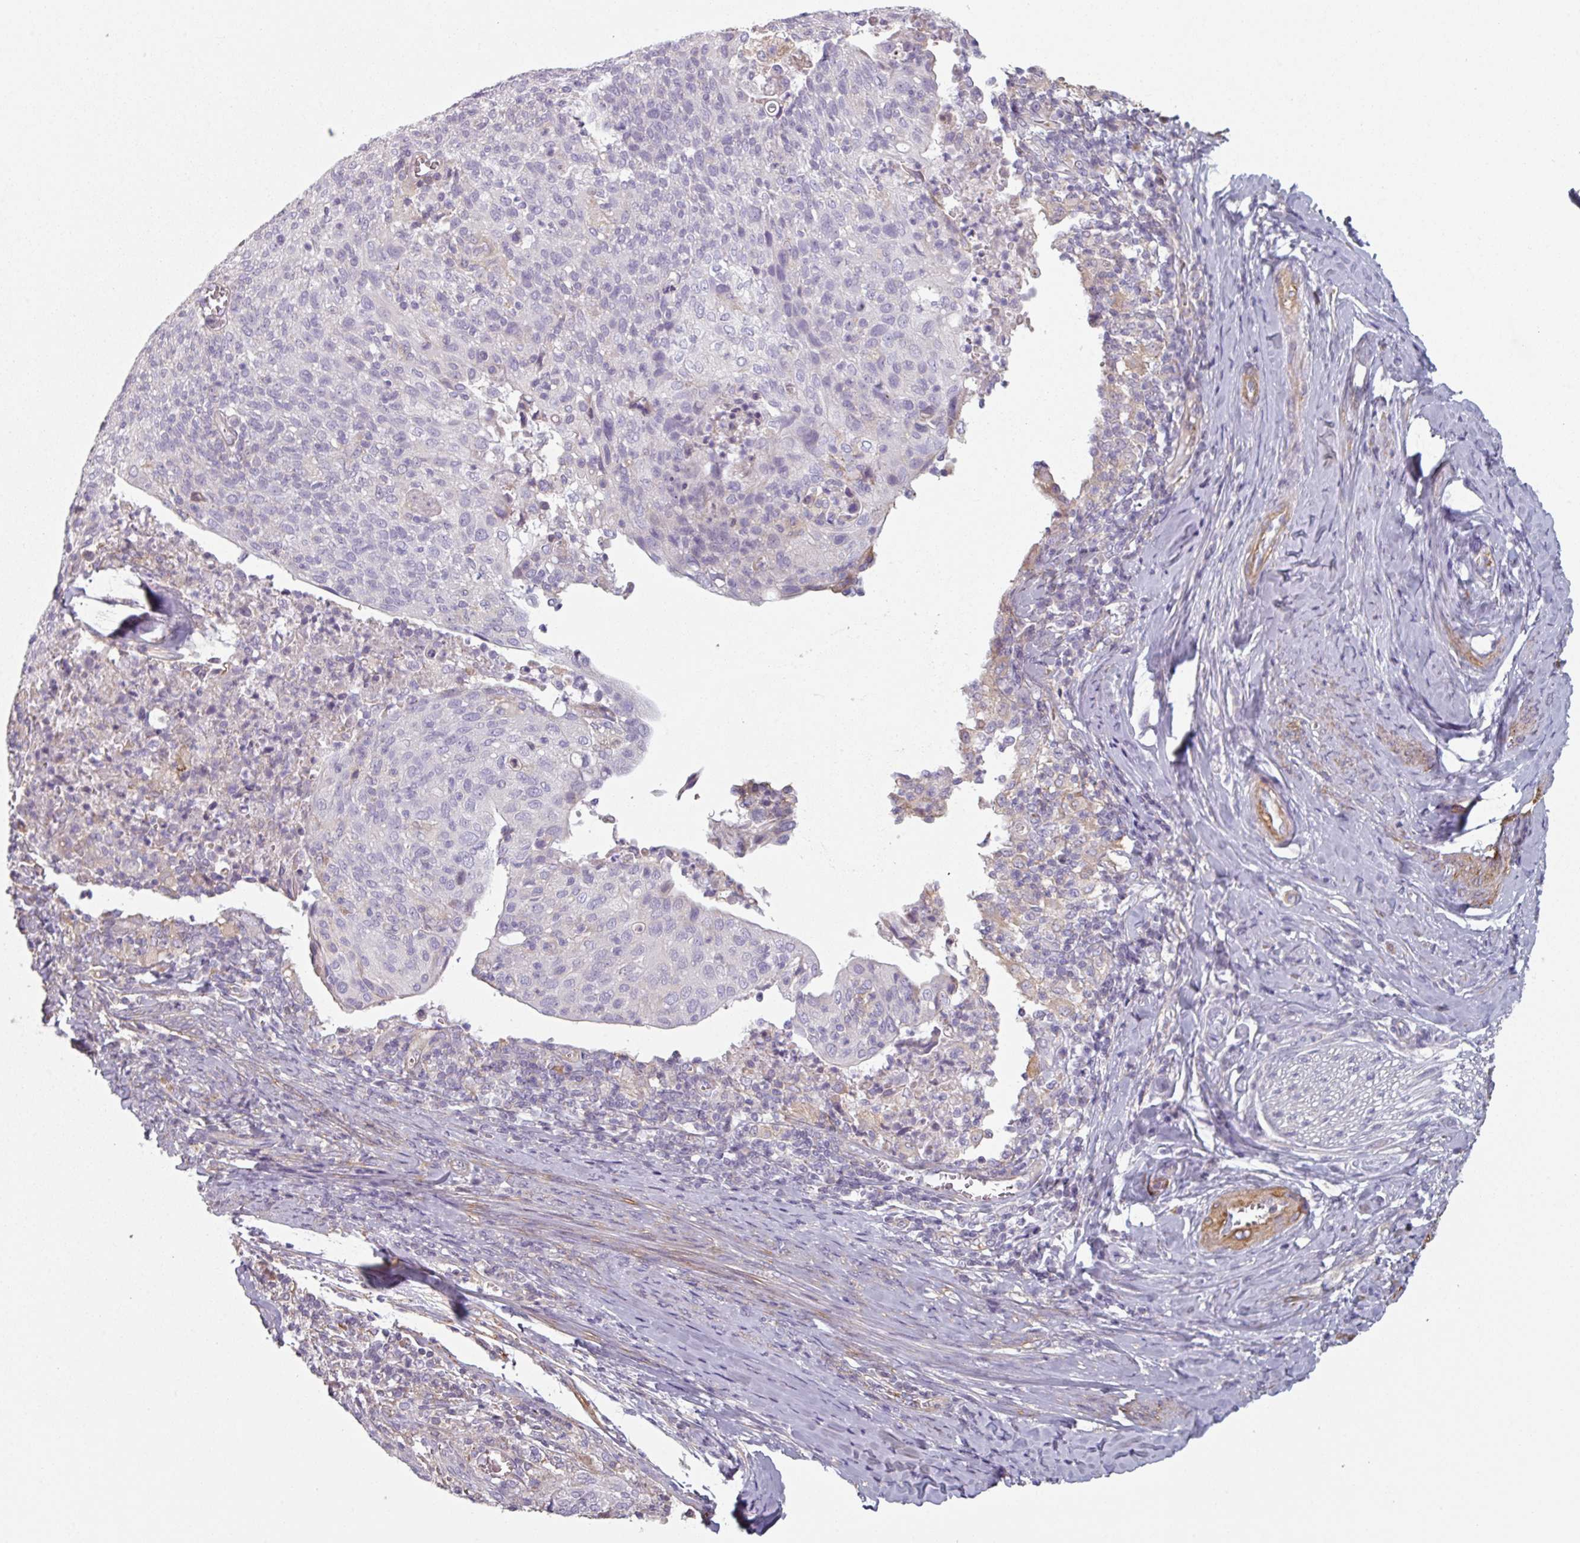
{"staining": {"intensity": "negative", "quantity": "none", "location": "none"}, "tissue": "cervical cancer", "cell_type": "Tumor cells", "image_type": "cancer", "snomed": [{"axis": "morphology", "description": "Squamous cell carcinoma, NOS"}, {"axis": "topography", "description": "Cervix"}], "caption": "A micrograph of cervical squamous cell carcinoma stained for a protein demonstrates no brown staining in tumor cells. The staining was performed using DAB (3,3'-diaminobenzidine) to visualize the protein expression in brown, while the nuclei were stained in blue with hematoxylin (Magnification: 20x).", "gene": "GSTA4", "patient": {"sex": "female", "age": 52}}